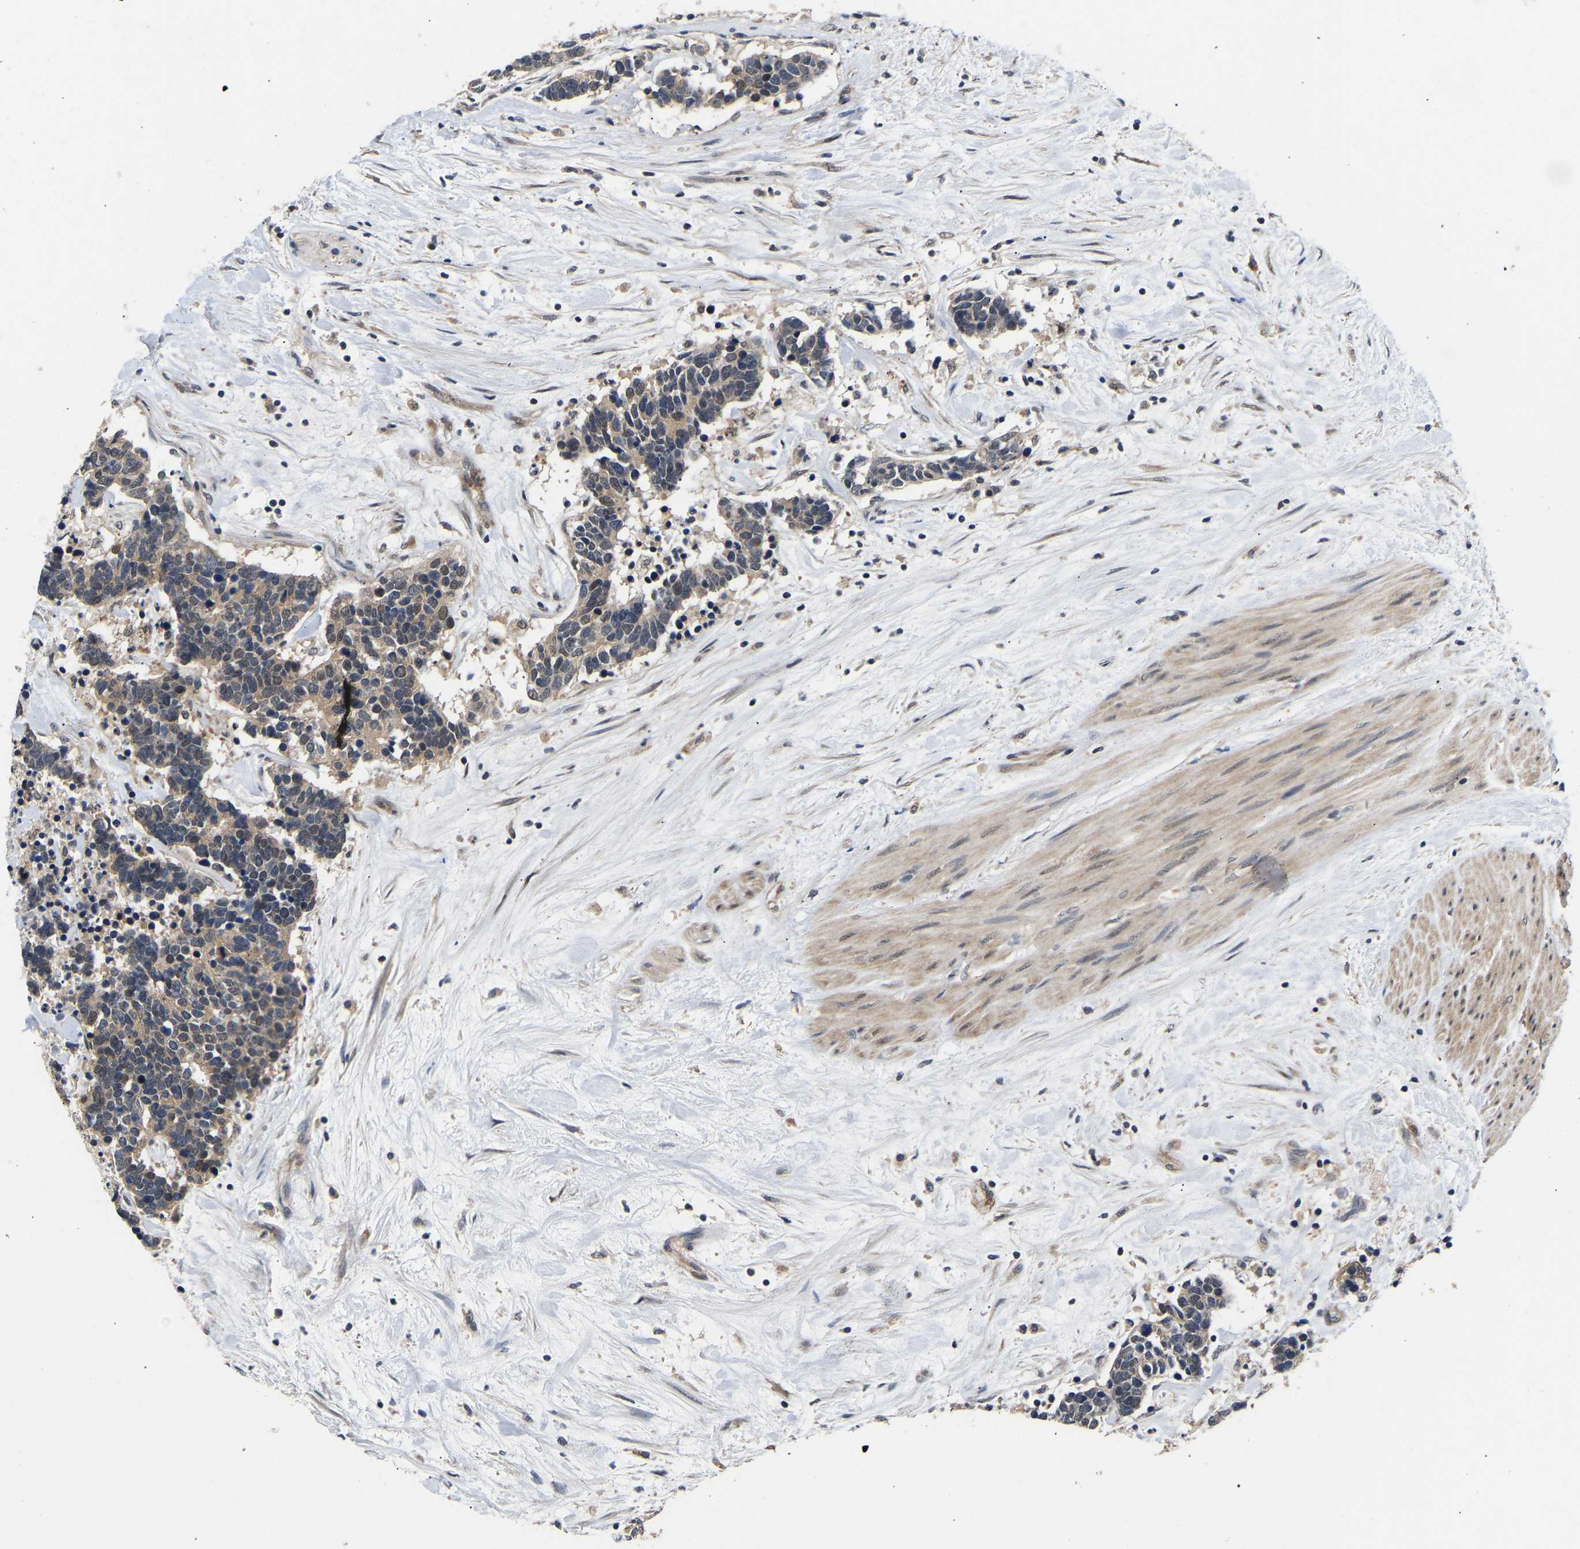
{"staining": {"intensity": "weak", "quantity": "25%-75%", "location": "cytoplasmic/membranous"}, "tissue": "carcinoid", "cell_type": "Tumor cells", "image_type": "cancer", "snomed": [{"axis": "morphology", "description": "Carcinoma, NOS"}, {"axis": "morphology", "description": "Carcinoid, malignant, NOS"}, {"axis": "topography", "description": "Urinary bladder"}], "caption": "Immunohistochemistry of human carcinoid demonstrates low levels of weak cytoplasmic/membranous expression in about 25%-75% of tumor cells.", "gene": "METTL16", "patient": {"sex": "male", "age": 57}}